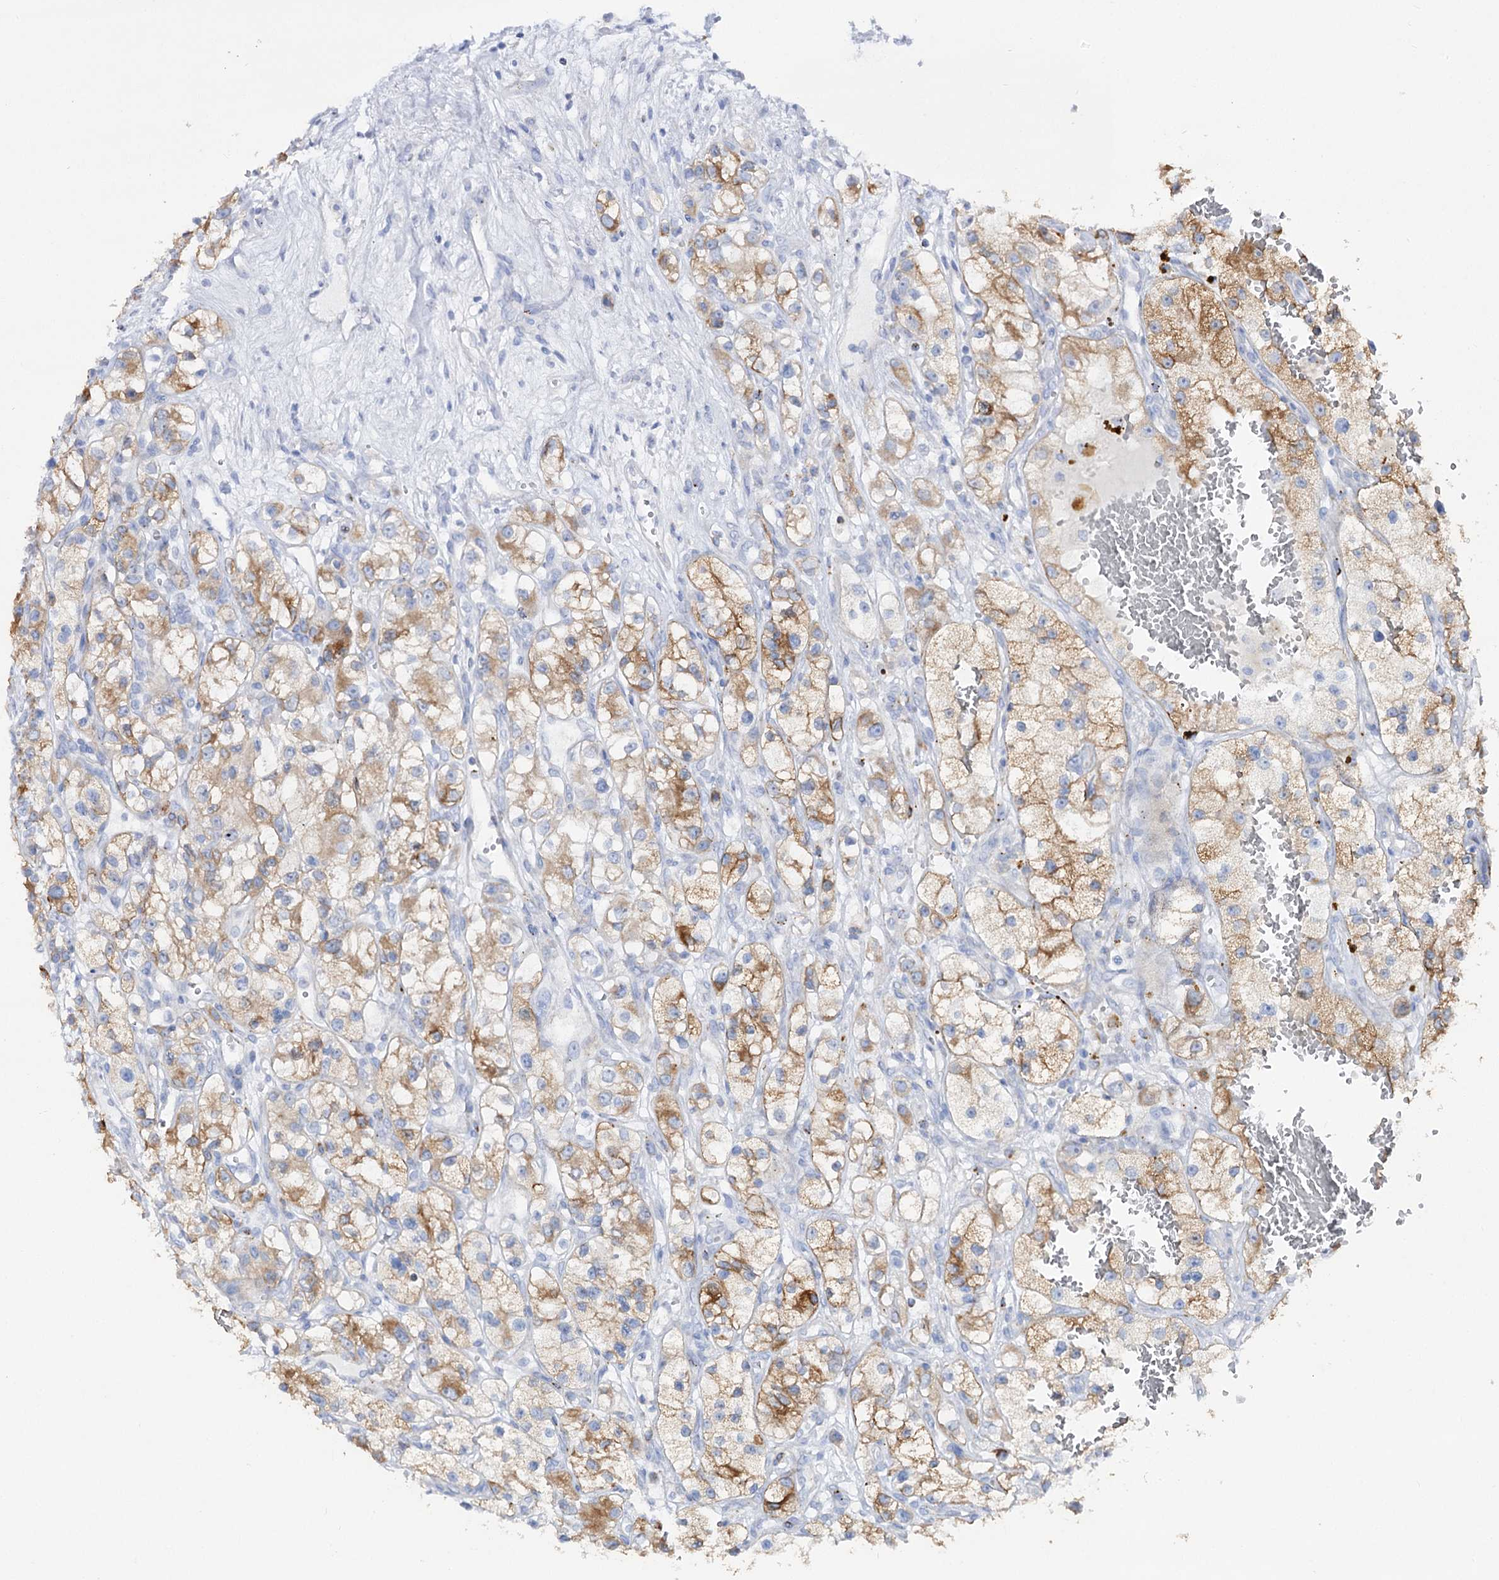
{"staining": {"intensity": "moderate", "quantity": ">75%", "location": "cytoplasmic/membranous"}, "tissue": "renal cancer", "cell_type": "Tumor cells", "image_type": "cancer", "snomed": [{"axis": "morphology", "description": "Adenocarcinoma, NOS"}, {"axis": "topography", "description": "Kidney"}], "caption": "A micrograph showing moderate cytoplasmic/membranous positivity in approximately >75% of tumor cells in adenocarcinoma (renal), as visualized by brown immunohistochemical staining.", "gene": "SLC3A1", "patient": {"sex": "female", "age": 57}}